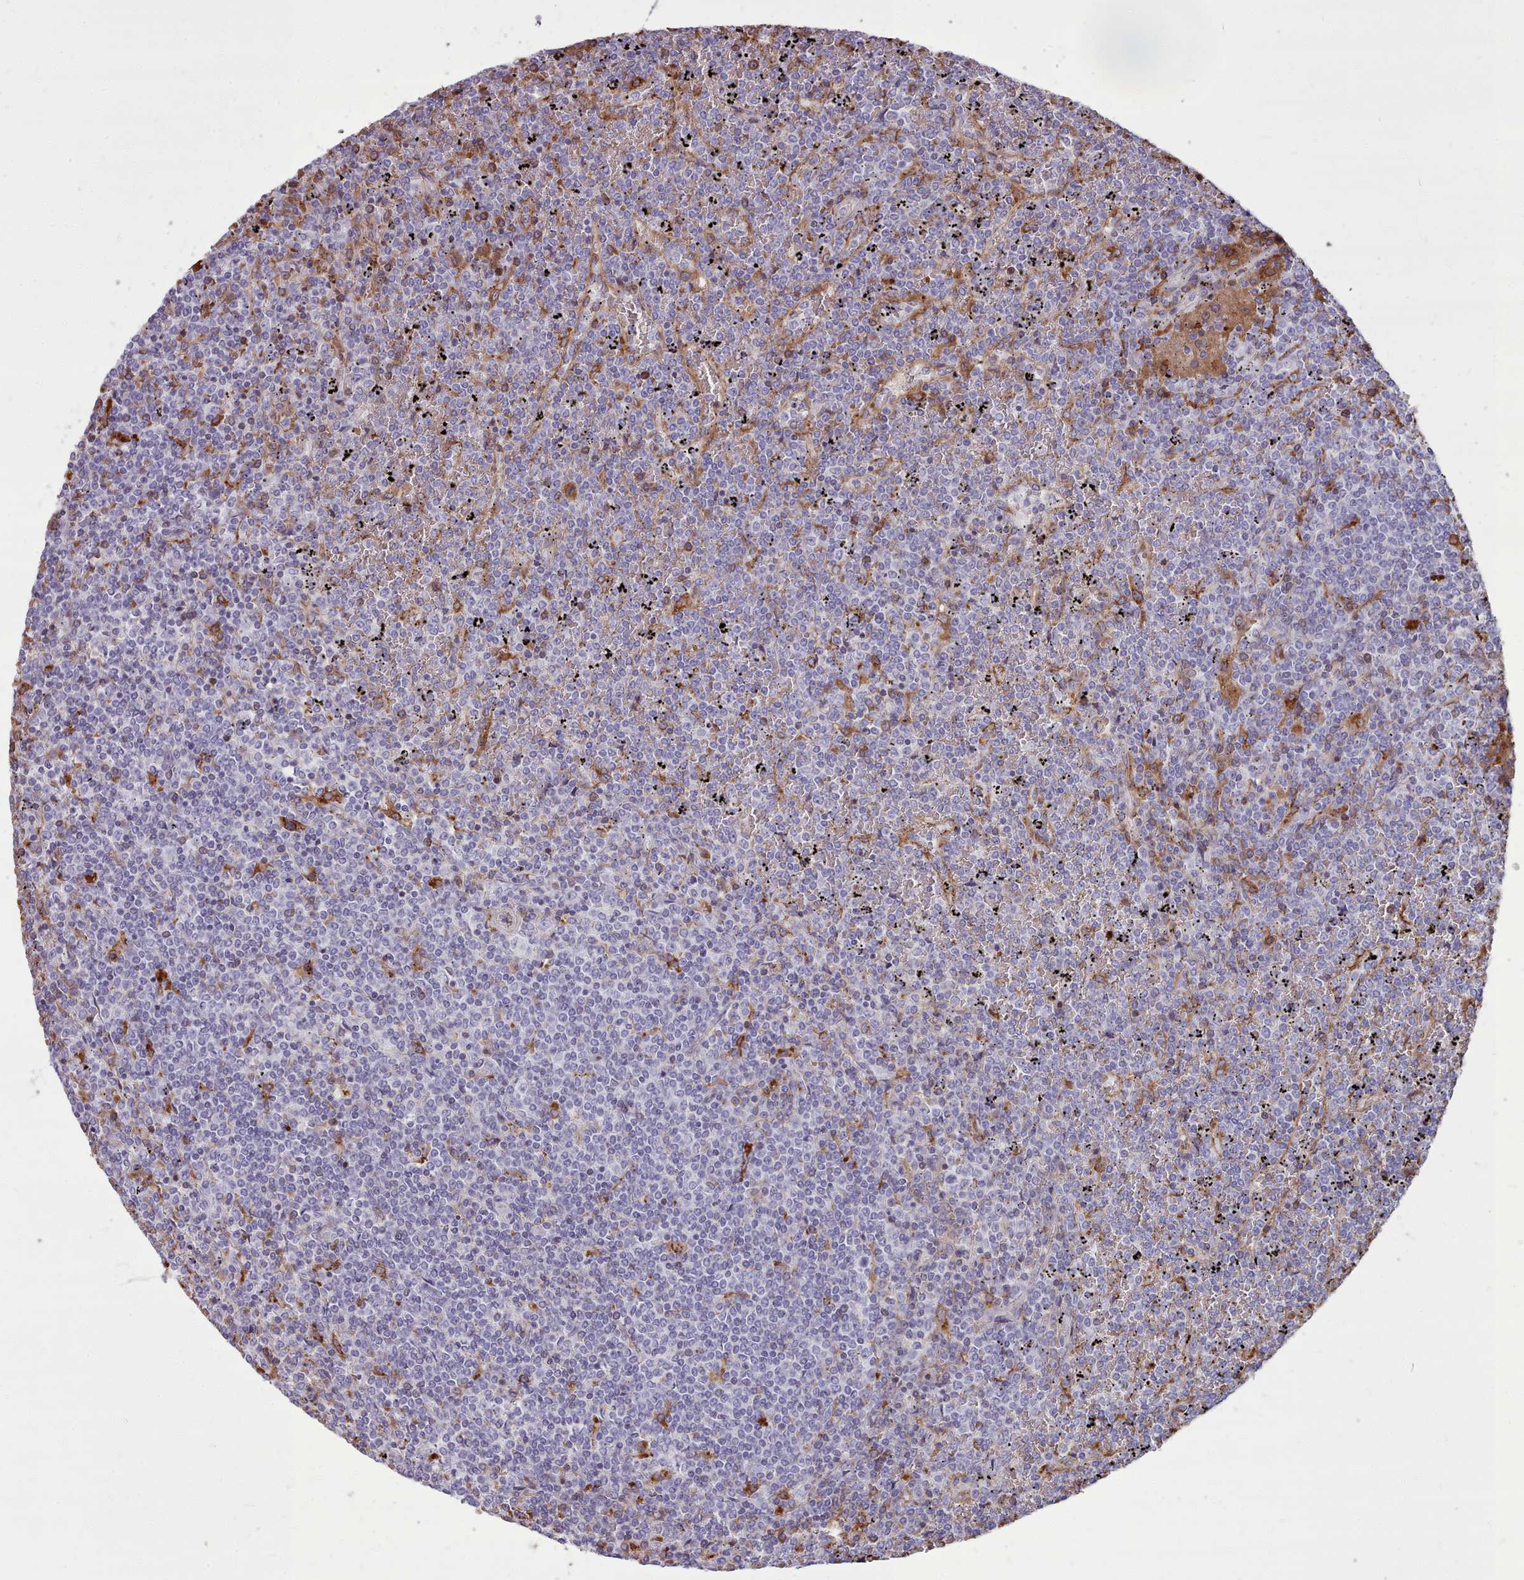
{"staining": {"intensity": "negative", "quantity": "none", "location": "none"}, "tissue": "lymphoma", "cell_type": "Tumor cells", "image_type": "cancer", "snomed": [{"axis": "morphology", "description": "Malignant lymphoma, non-Hodgkin's type, Low grade"}, {"axis": "topography", "description": "Spleen"}], "caption": "Tumor cells show no significant protein expression in low-grade malignant lymphoma, non-Hodgkin's type.", "gene": "PACSIN3", "patient": {"sex": "female", "age": 19}}